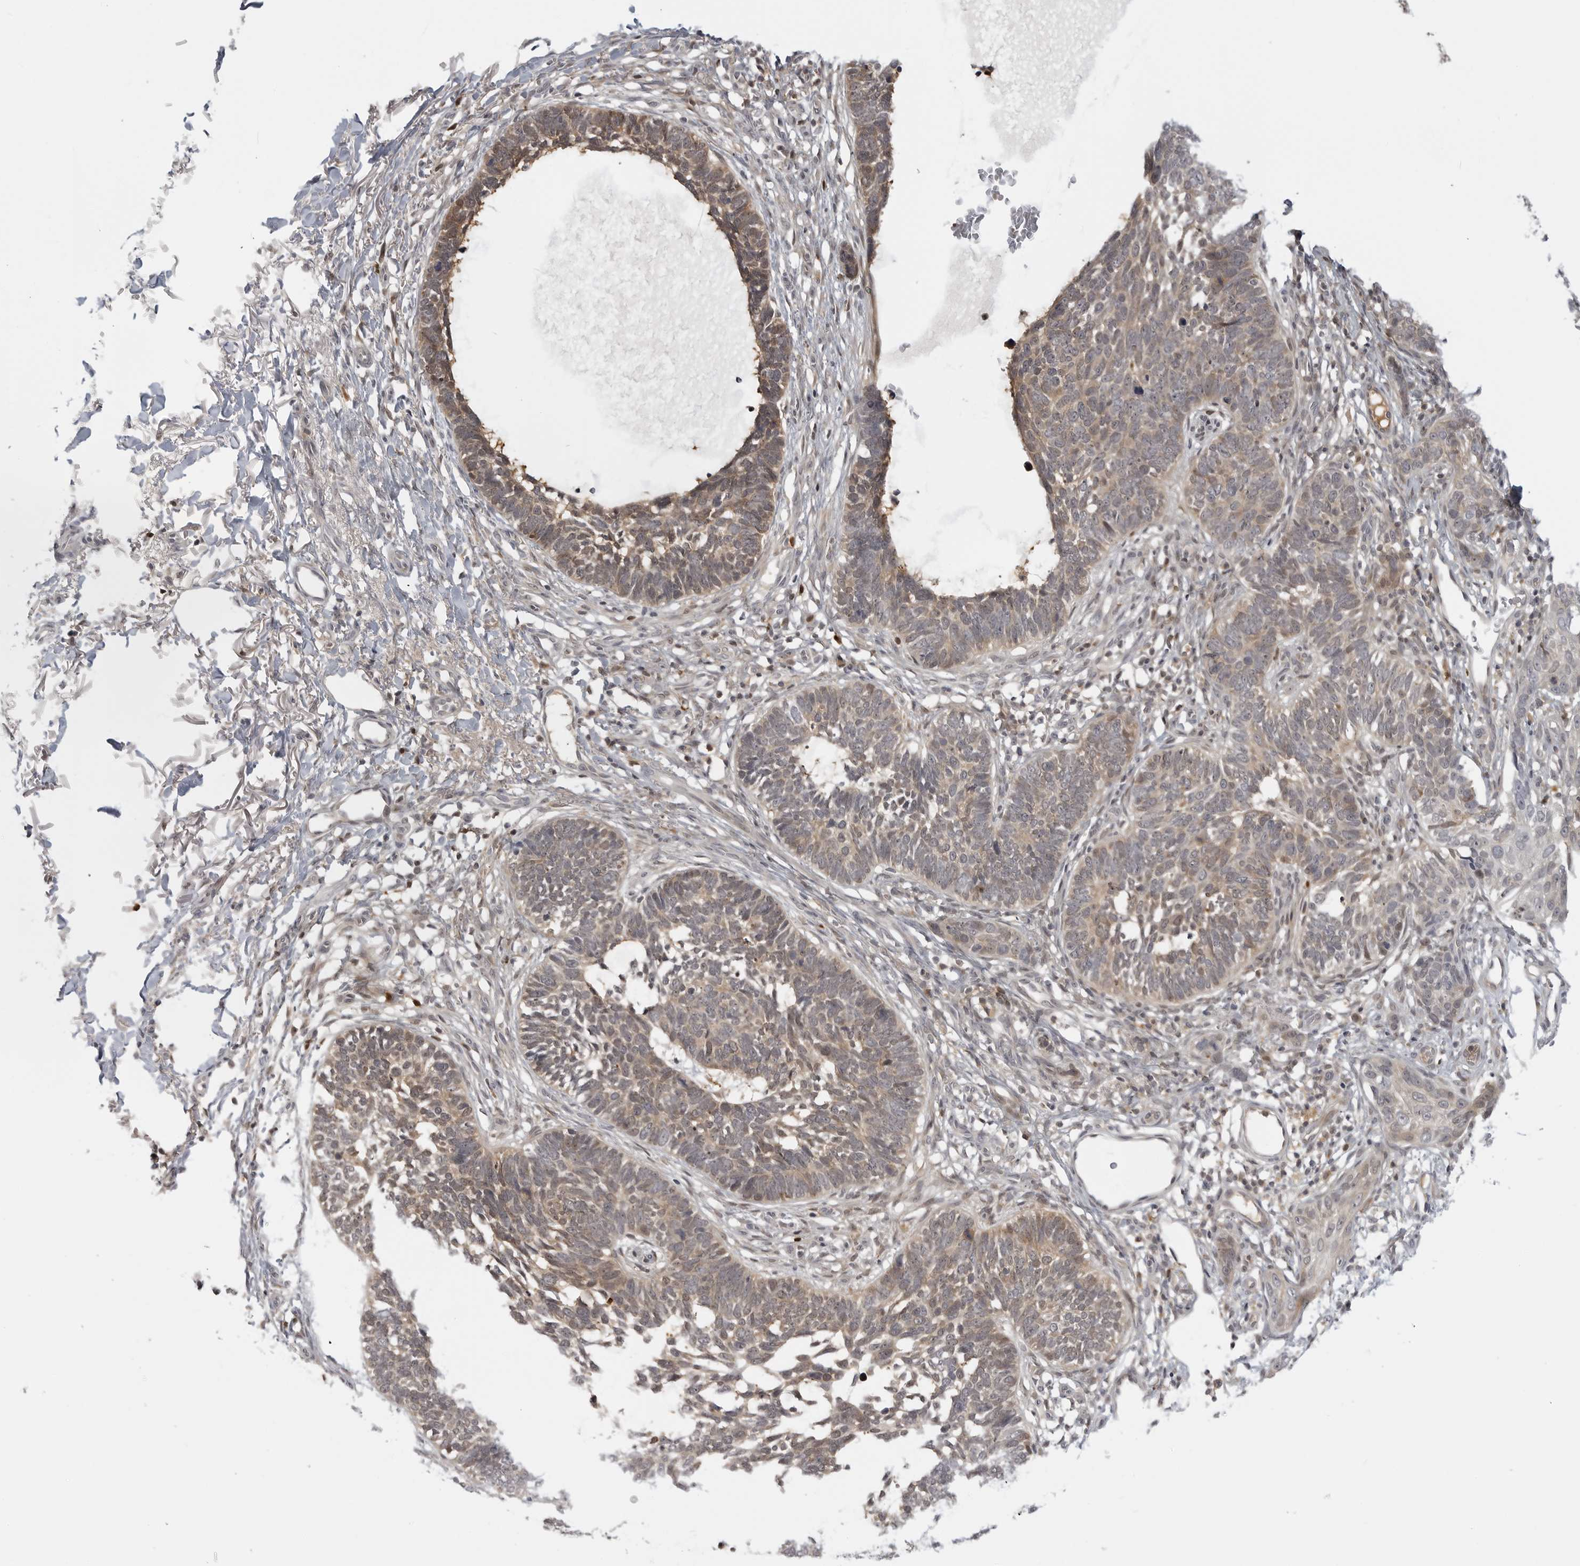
{"staining": {"intensity": "moderate", "quantity": "25%-75%", "location": "cytoplasmic/membranous"}, "tissue": "skin cancer", "cell_type": "Tumor cells", "image_type": "cancer", "snomed": [{"axis": "morphology", "description": "Normal tissue, NOS"}, {"axis": "morphology", "description": "Basal cell carcinoma"}, {"axis": "topography", "description": "Skin"}], "caption": "Basal cell carcinoma (skin) was stained to show a protein in brown. There is medium levels of moderate cytoplasmic/membranous staining in approximately 25%-75% of tumor cells.", "gene": "CTIF", "patient": {"sex": "male", "age": 77}}